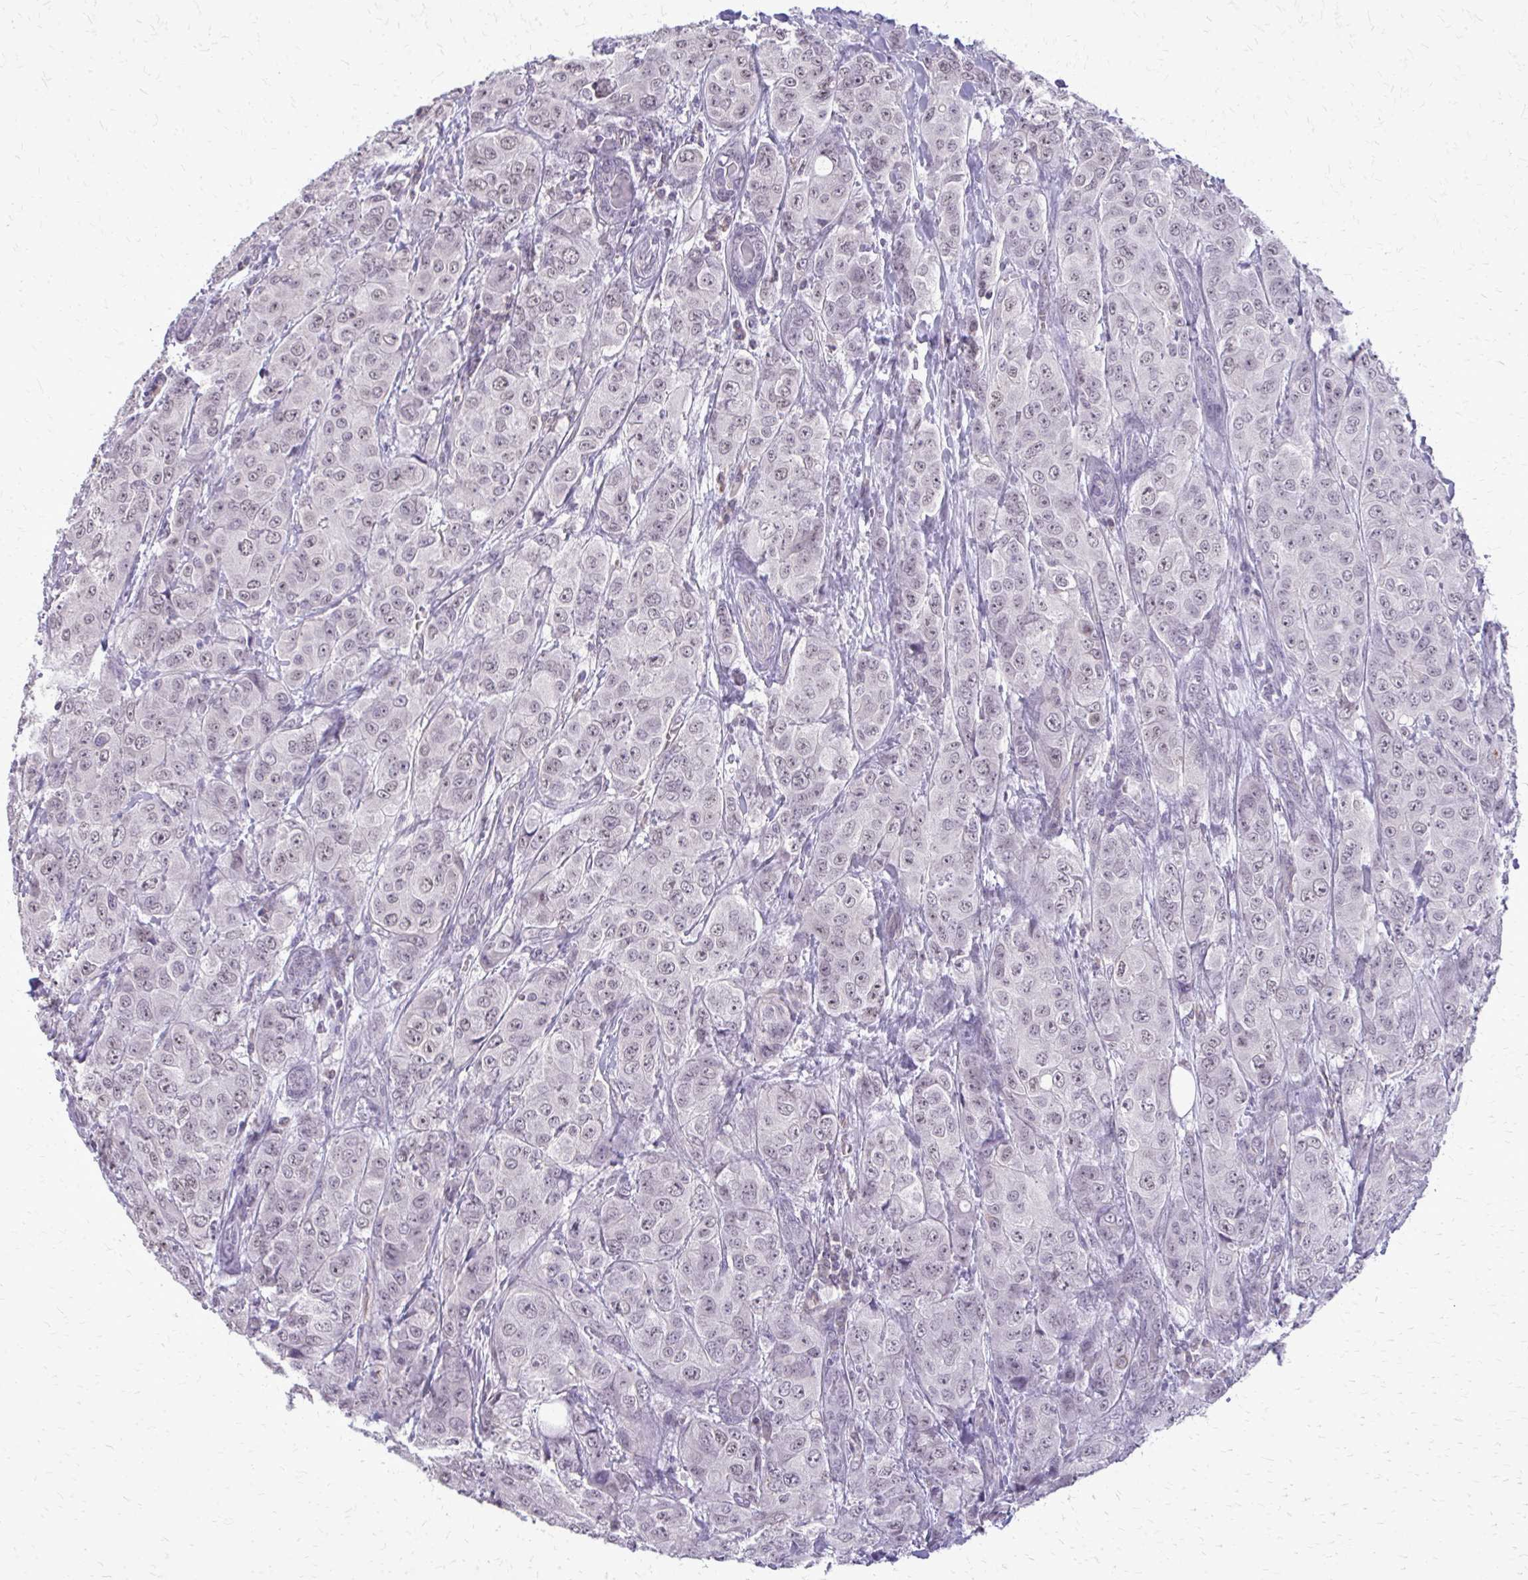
{"staining": {"intensity": "negative", "quantity": "none", "location": "none"}, "tissue": "breast cancer", "cell_type": "Tumor cells", "image_type": "cancer", "snomed": [{"axis": "morphology", "description": "Duct carcinoma"}, {"axis": "topography", "description": "Breast"}], "caption": "Intraductal carcinoma (breast) stained for a protein using IHC shows no positivity tumor cells.", "gene": "PLCB1", "patient": {"sex": "female", "age": 43}}